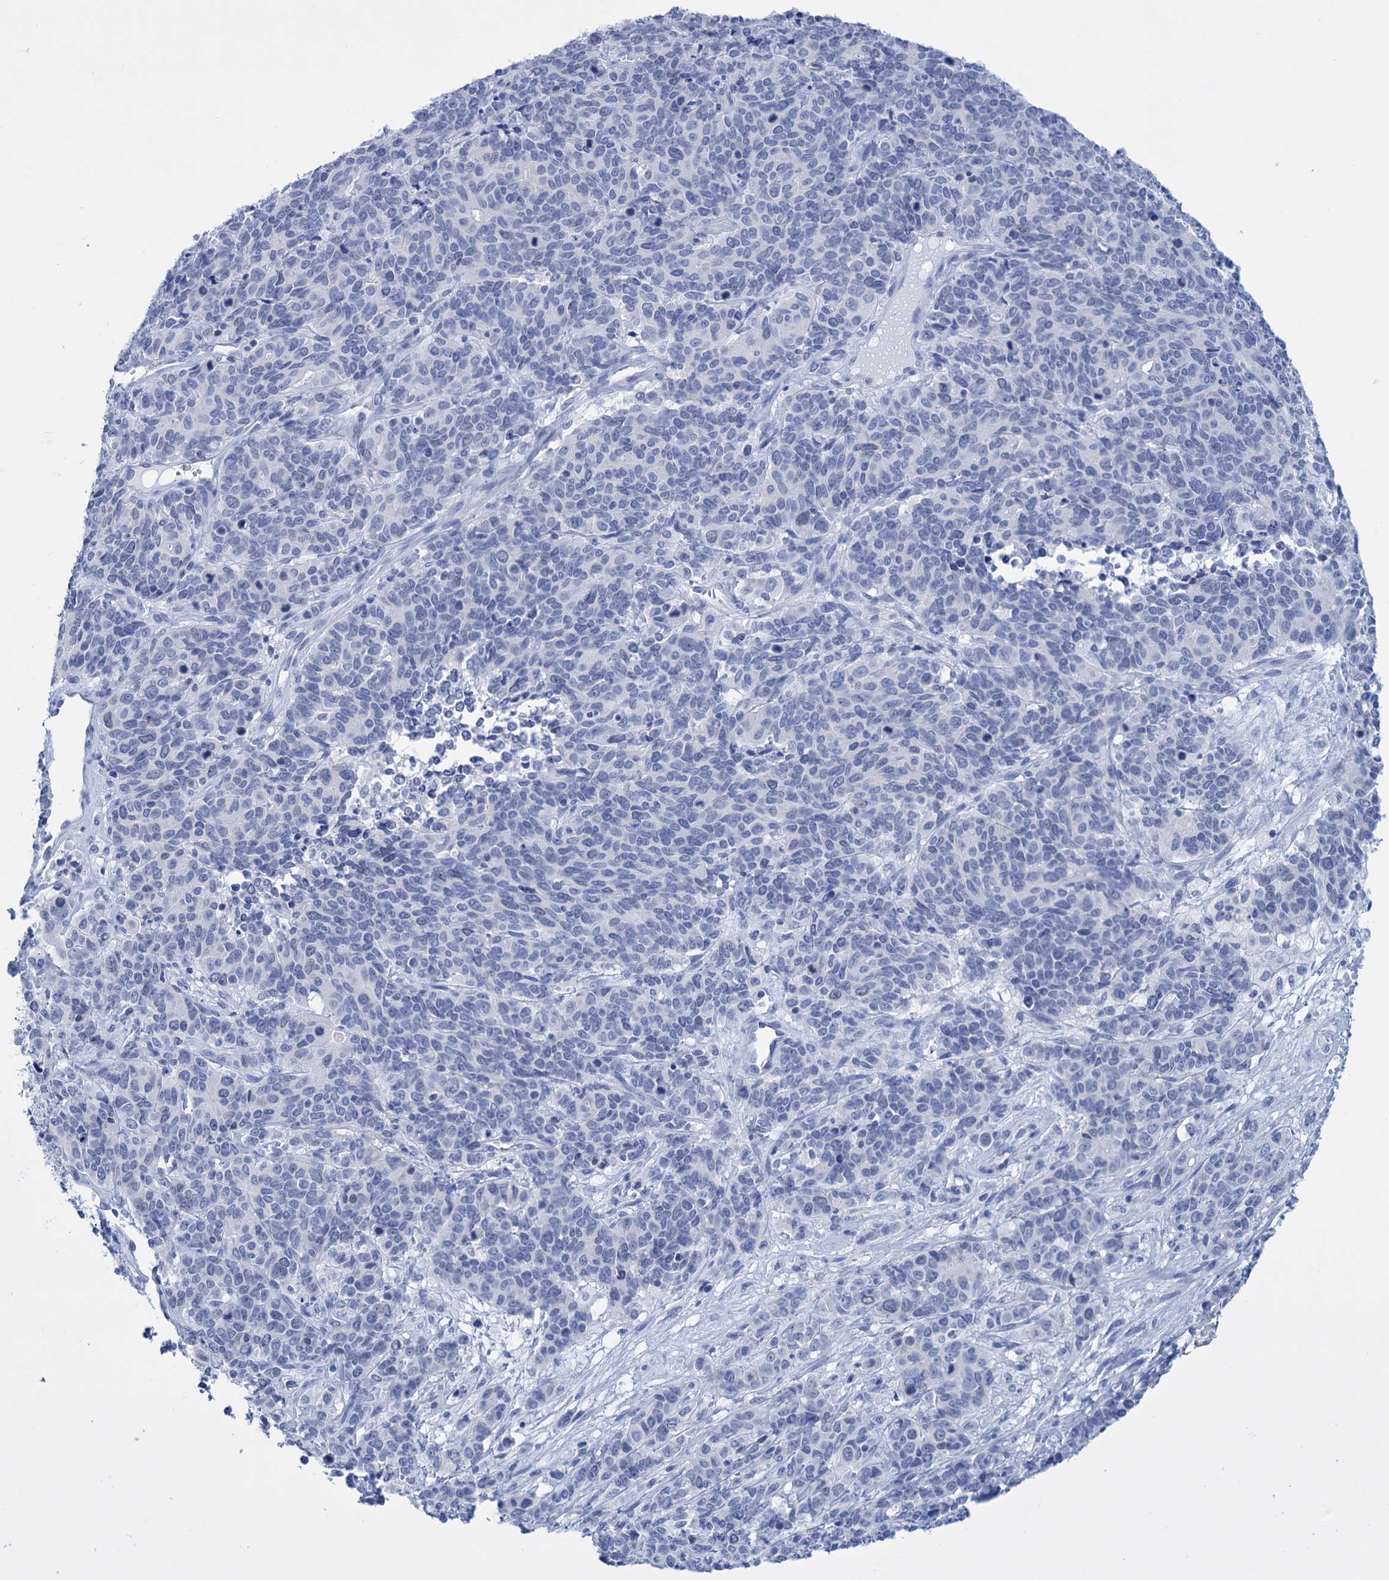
{"staining": {"intensity": "negative", "quantity": "none", "location": "none"}, "tissue": "cervical cancer", "cell_type": "Tumor cells", "image_type": "cancer", "snomed": [{"axis": "morphology", "description": "Squamous cell carcinoma, NOS"}, {"axis": "topography", "description": "Cervix"}], "caption": "Cervical squamous cell carcinoma was stained to show a protein in brown. There is no significant staining in tumor cells.", "gene": "FBXW12", "patient": {"sex": "female", "age": 60}}